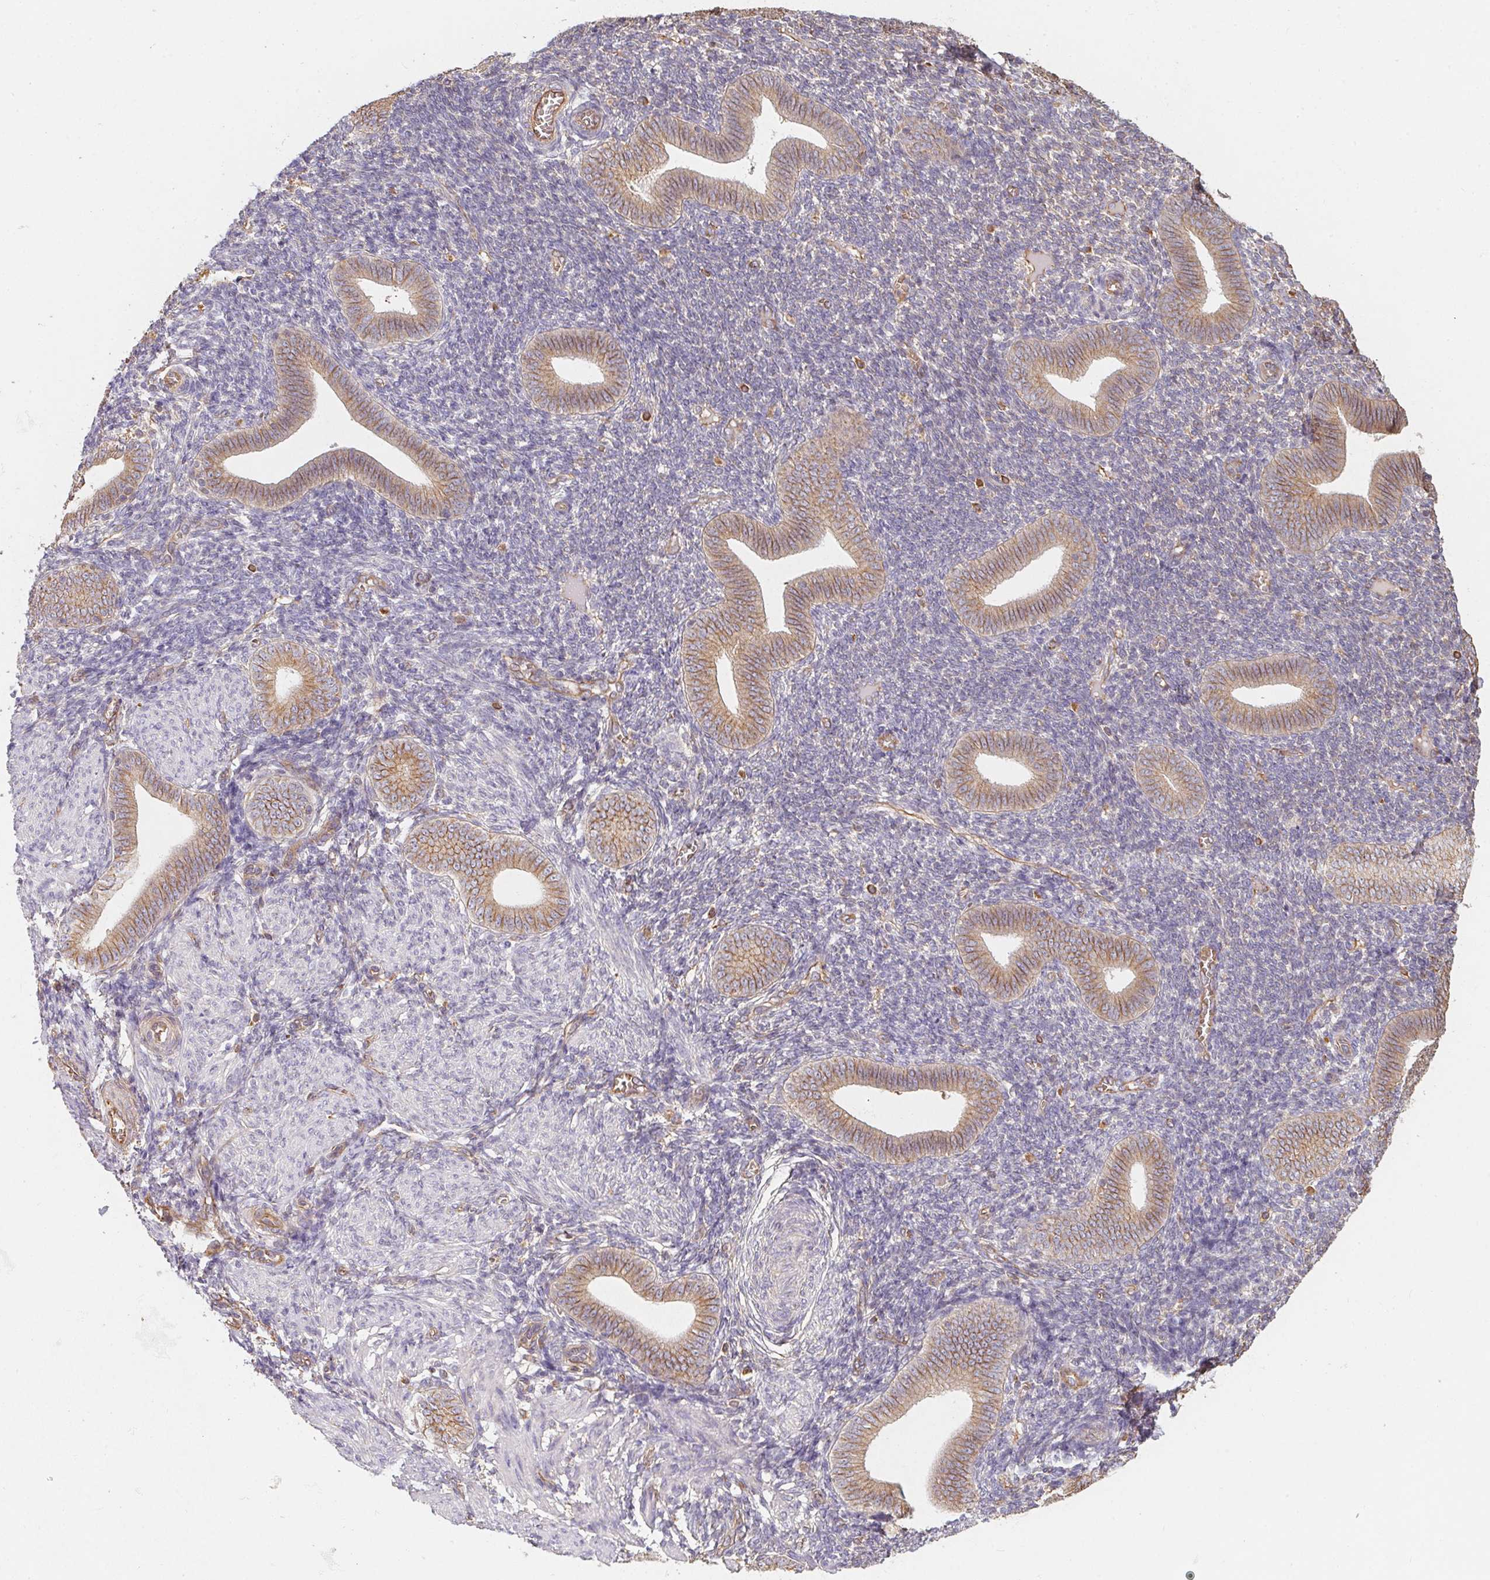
{"staining": {"intensity": "negative", "quantity": "none", "location": "none"}, "tissue": "endometrium", "cell_type": "Cells in endometrial stroma", "image_type": "normal", "snomed": [{"axis": "morphology", "description": "Normal tissue, NOS"}, {"axis": "topography", "description": "Endometrium"}], "caption": "Immunohistochemistry of normal human endometrium exhibits no expression in cells in endometrial stroma. (DAB (3,3'-diaminobenzidine) immunohistochemistry (IHC) with hematoxylin counter stain).", "gene": "TBKBP1", "patient": {"sex": "female", "age": 25}}